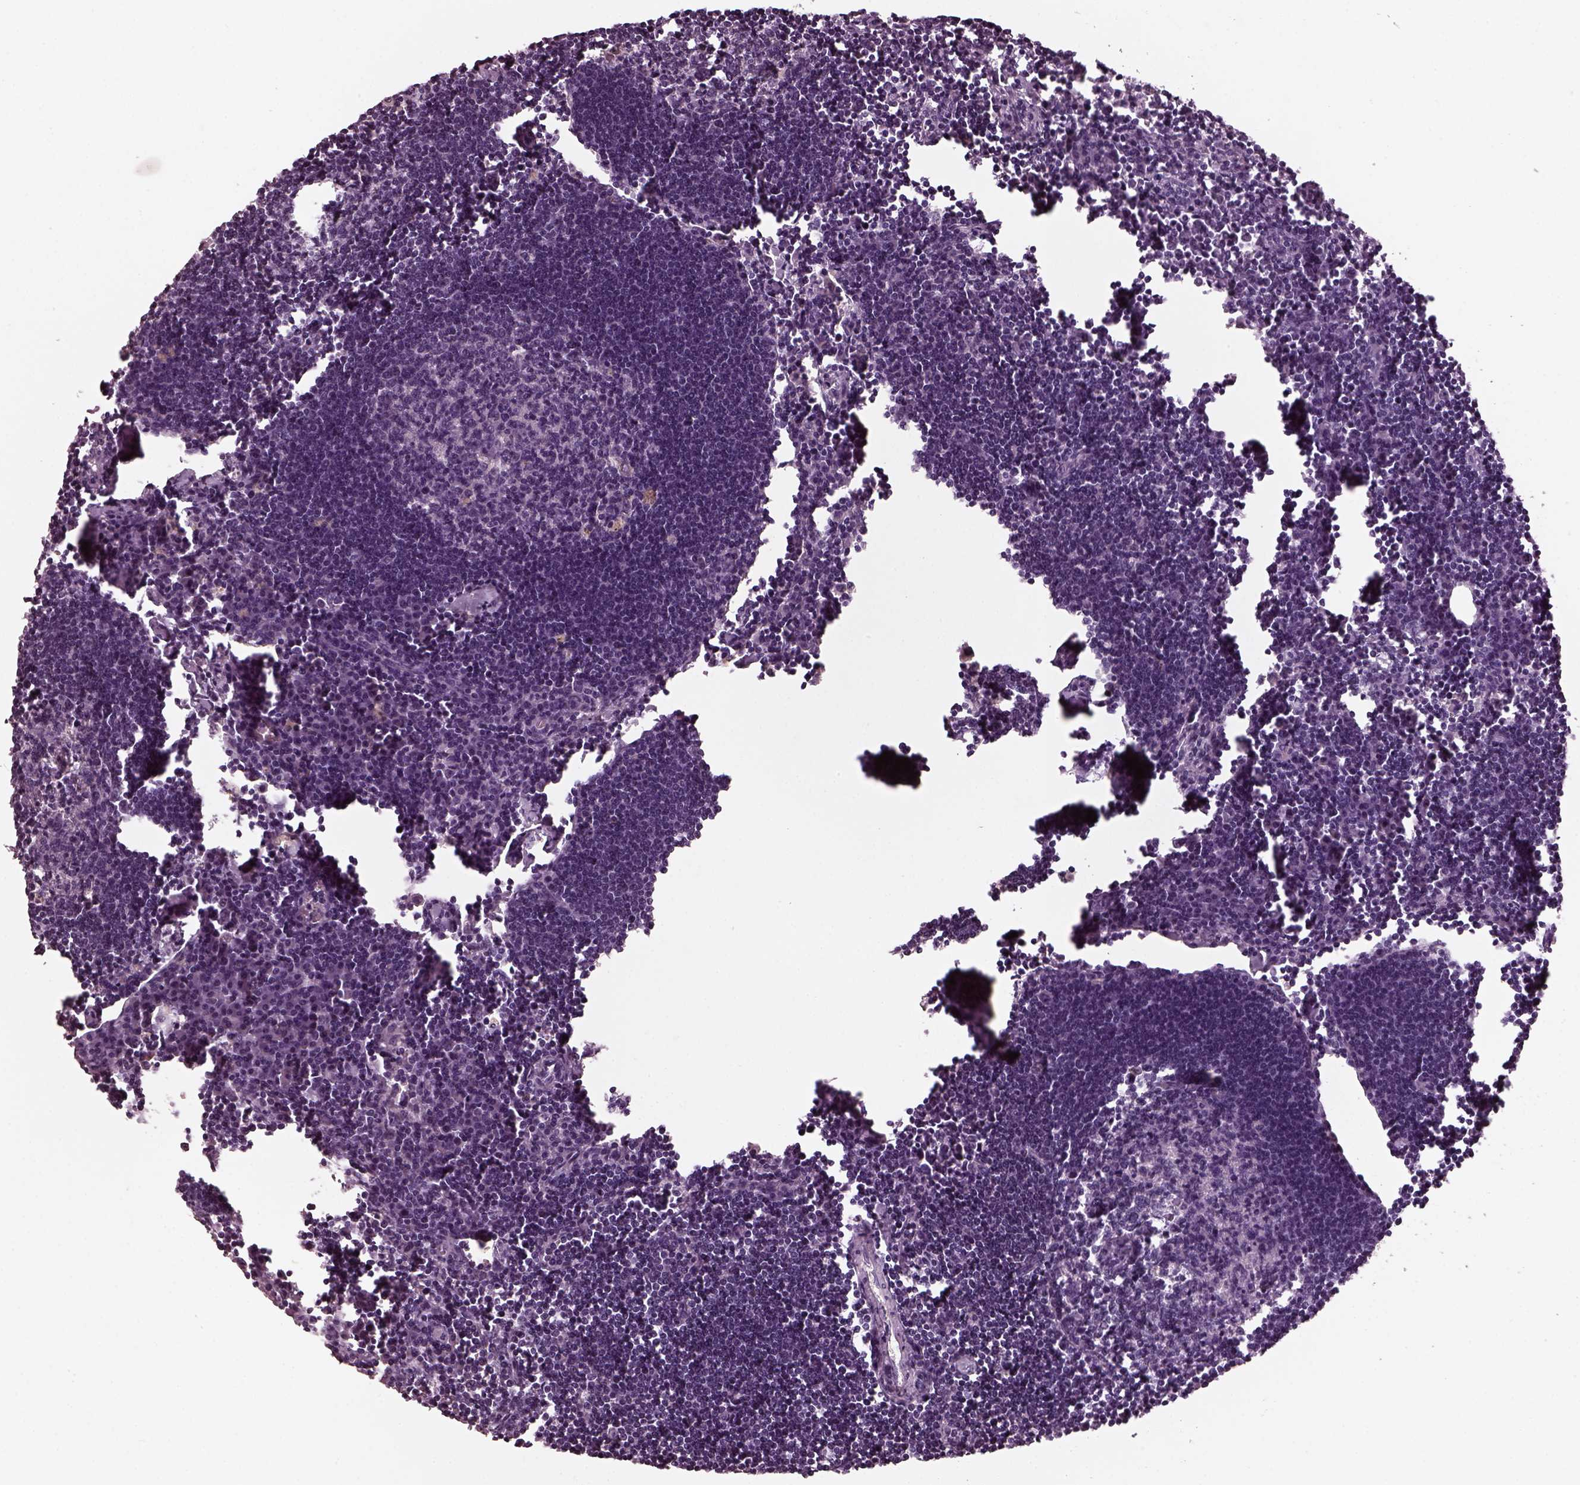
{"staining": {"intensity": "negative", "quantity": "none", "location": "none"}, "tissue": "lymph node", "cell_type": "Germinal center cells", "image_type": "normal", "snomed": [{"axis": "morphology", "description": "Normal tissue, NOS"}, {"axis": "topography", "description": "Lymph node"}], "caption": "Immunohistochemistry micrograph of unremarkable human lymph node stained for a protein (brown), which reveals no expression in germinal center cells. (DAB (3,3'-diaminobenzidine) IHC, high magnification).", "gene": "RCVRN", "patient": {"sex": "male", "age": 55}}